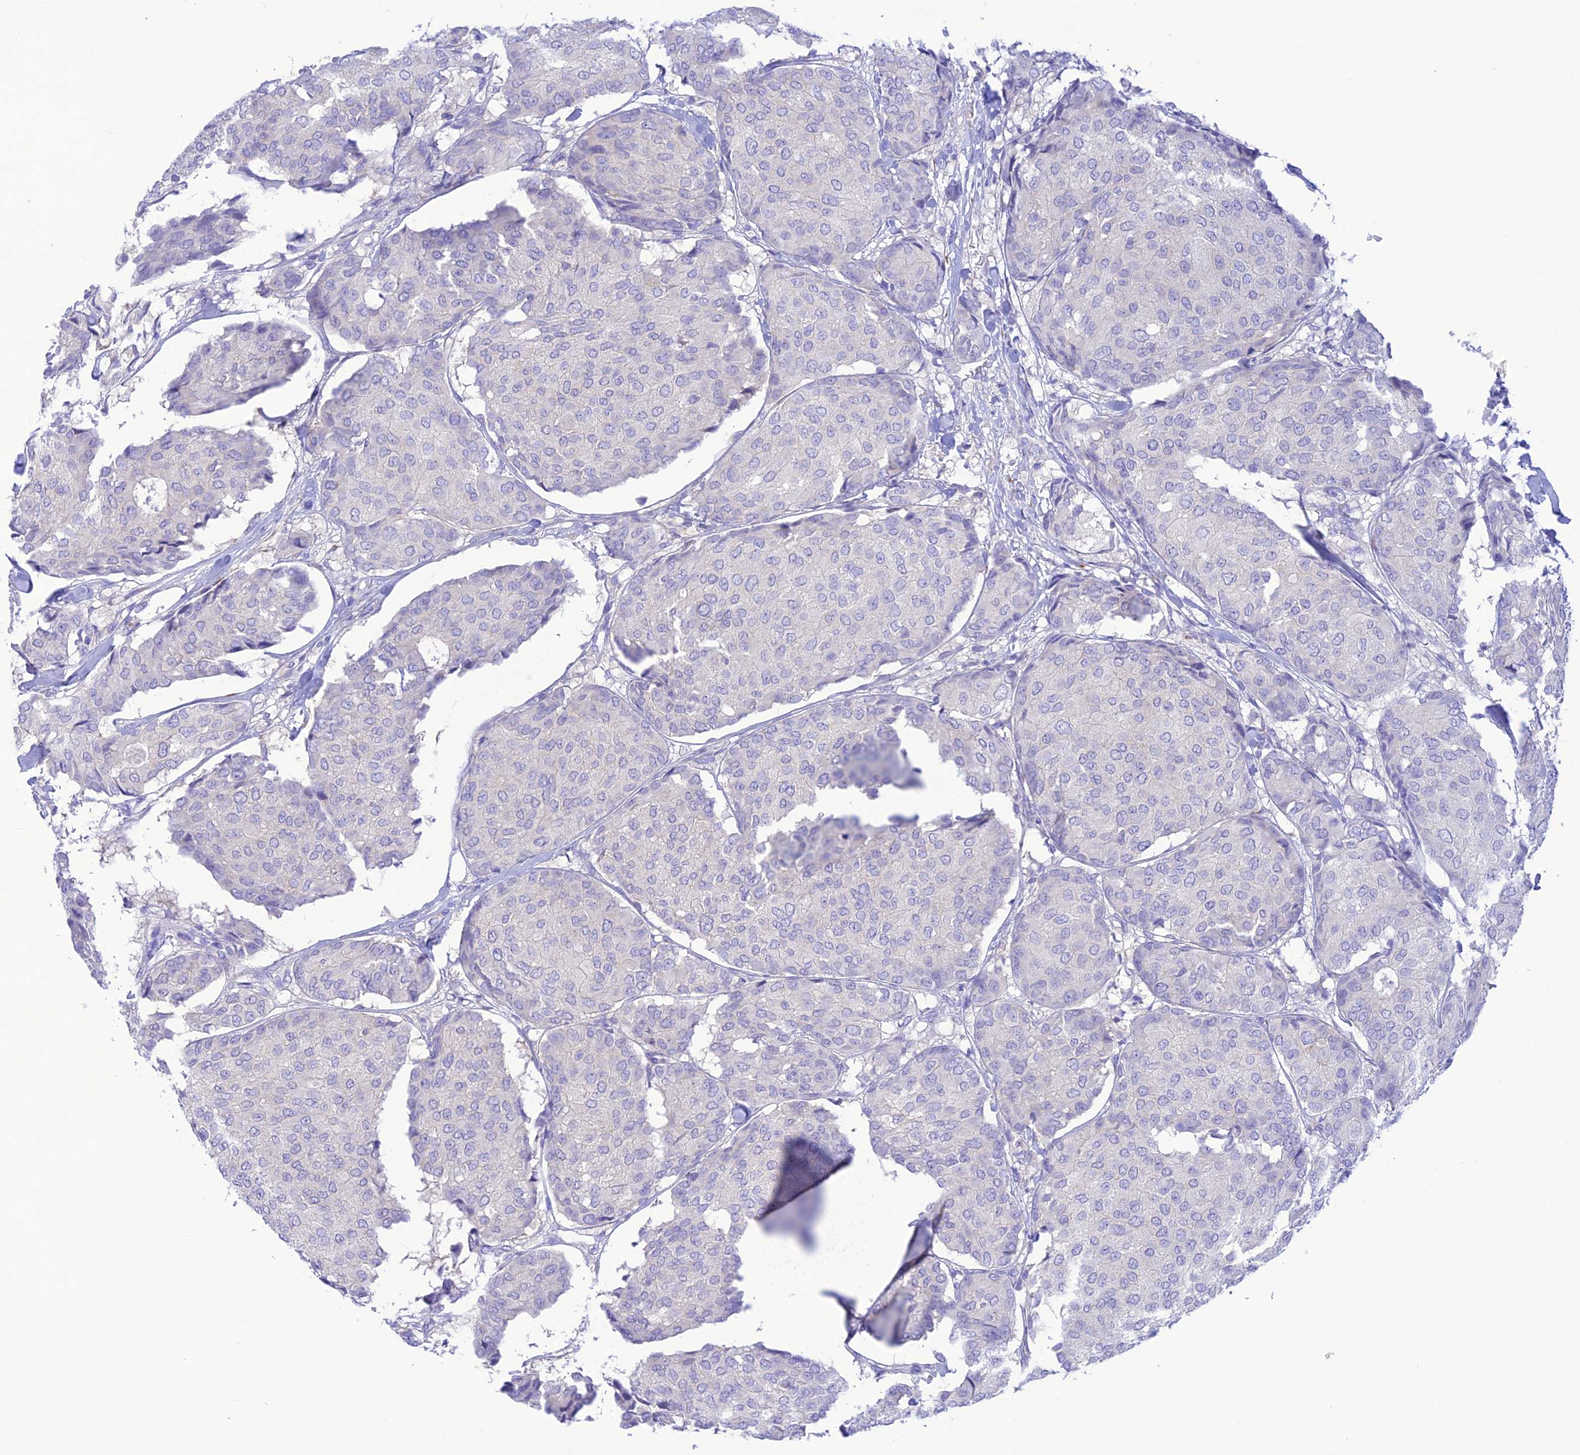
{"staining": {"intensity": "negative", "quantity": "none", "location": "none"}, "tissue": "breast cancer", "cell_type": "Tumor cells", "image_type": "cancer", "snomed": [{"axis": "morphology", "description": "Duct carcinoma"}, {"axis": "topography", "description": "Breast"}], "caption": "High power microscopy photomicrograph of an IHC micrograph of breast cancer, revealing no significant positivity in tumor cells. The staining was performed using DAB to visualize the protein expression in brown, while the nuclei were stained in blue with hematoxylin (Magnification: 20x).", "gene": "CHSY3", "patient": {"sex": "female", "age": 75}}